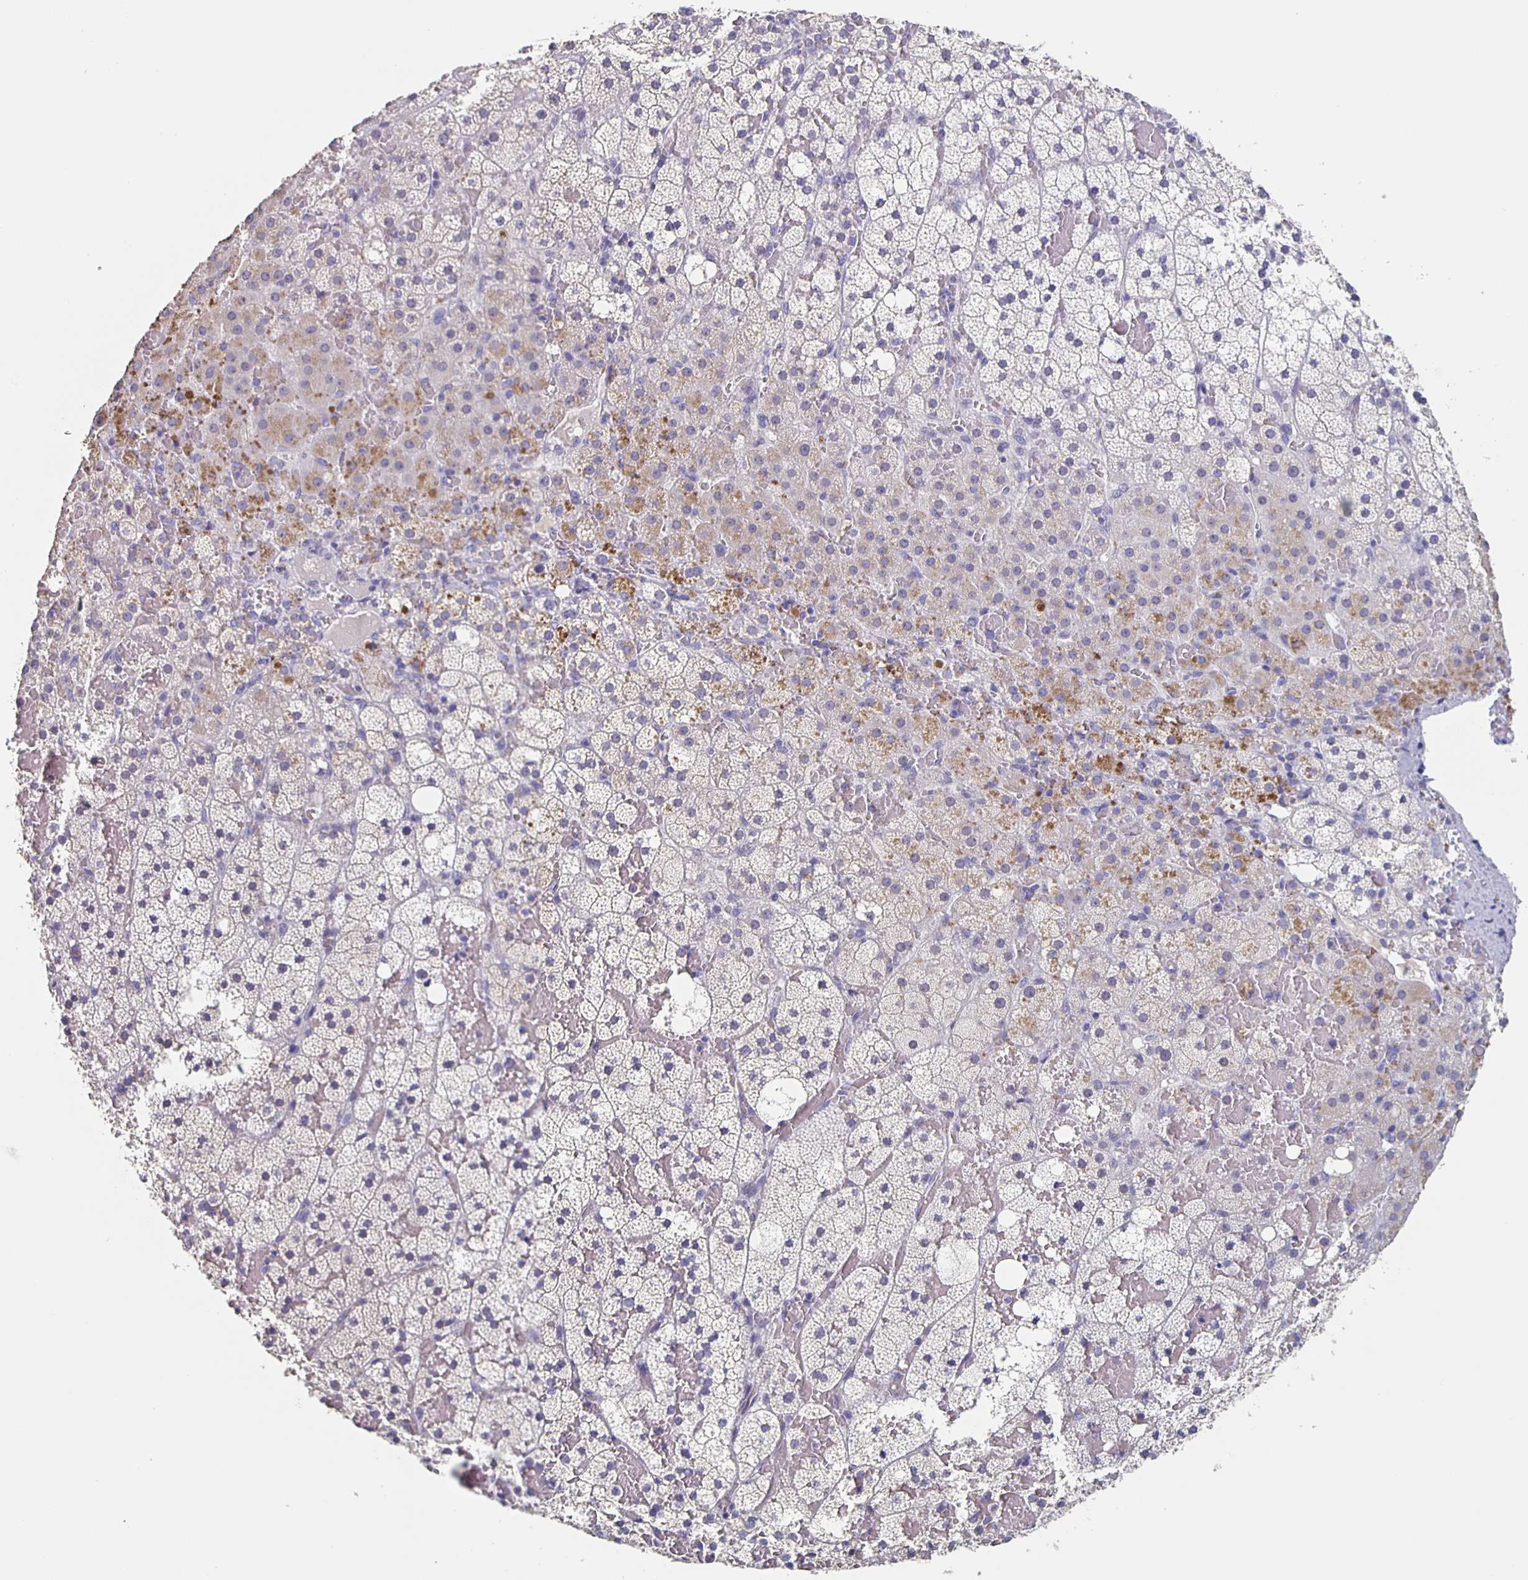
{"staining": {"intensity": "moderate", "quantity": "<25%", "location": "cytoplasmic/membranous"}, "tissue": "adrenal gland", "cell_type": "Glandular cells", "image_type": "normal", "snomed": [{"axis": "morphology", "description": "Normal tissue, NOS"}, {"axis": "topography", "description": "Adrenal gland"}], "caption": "Moderate cytoplasmic/membranous protein expression is seen in about <25% of glandular cells in adrenal gland. Nuclei are stained in blue.", "gene": "CACNA2D2", "patient": {"sex": "male", "age": 53}}